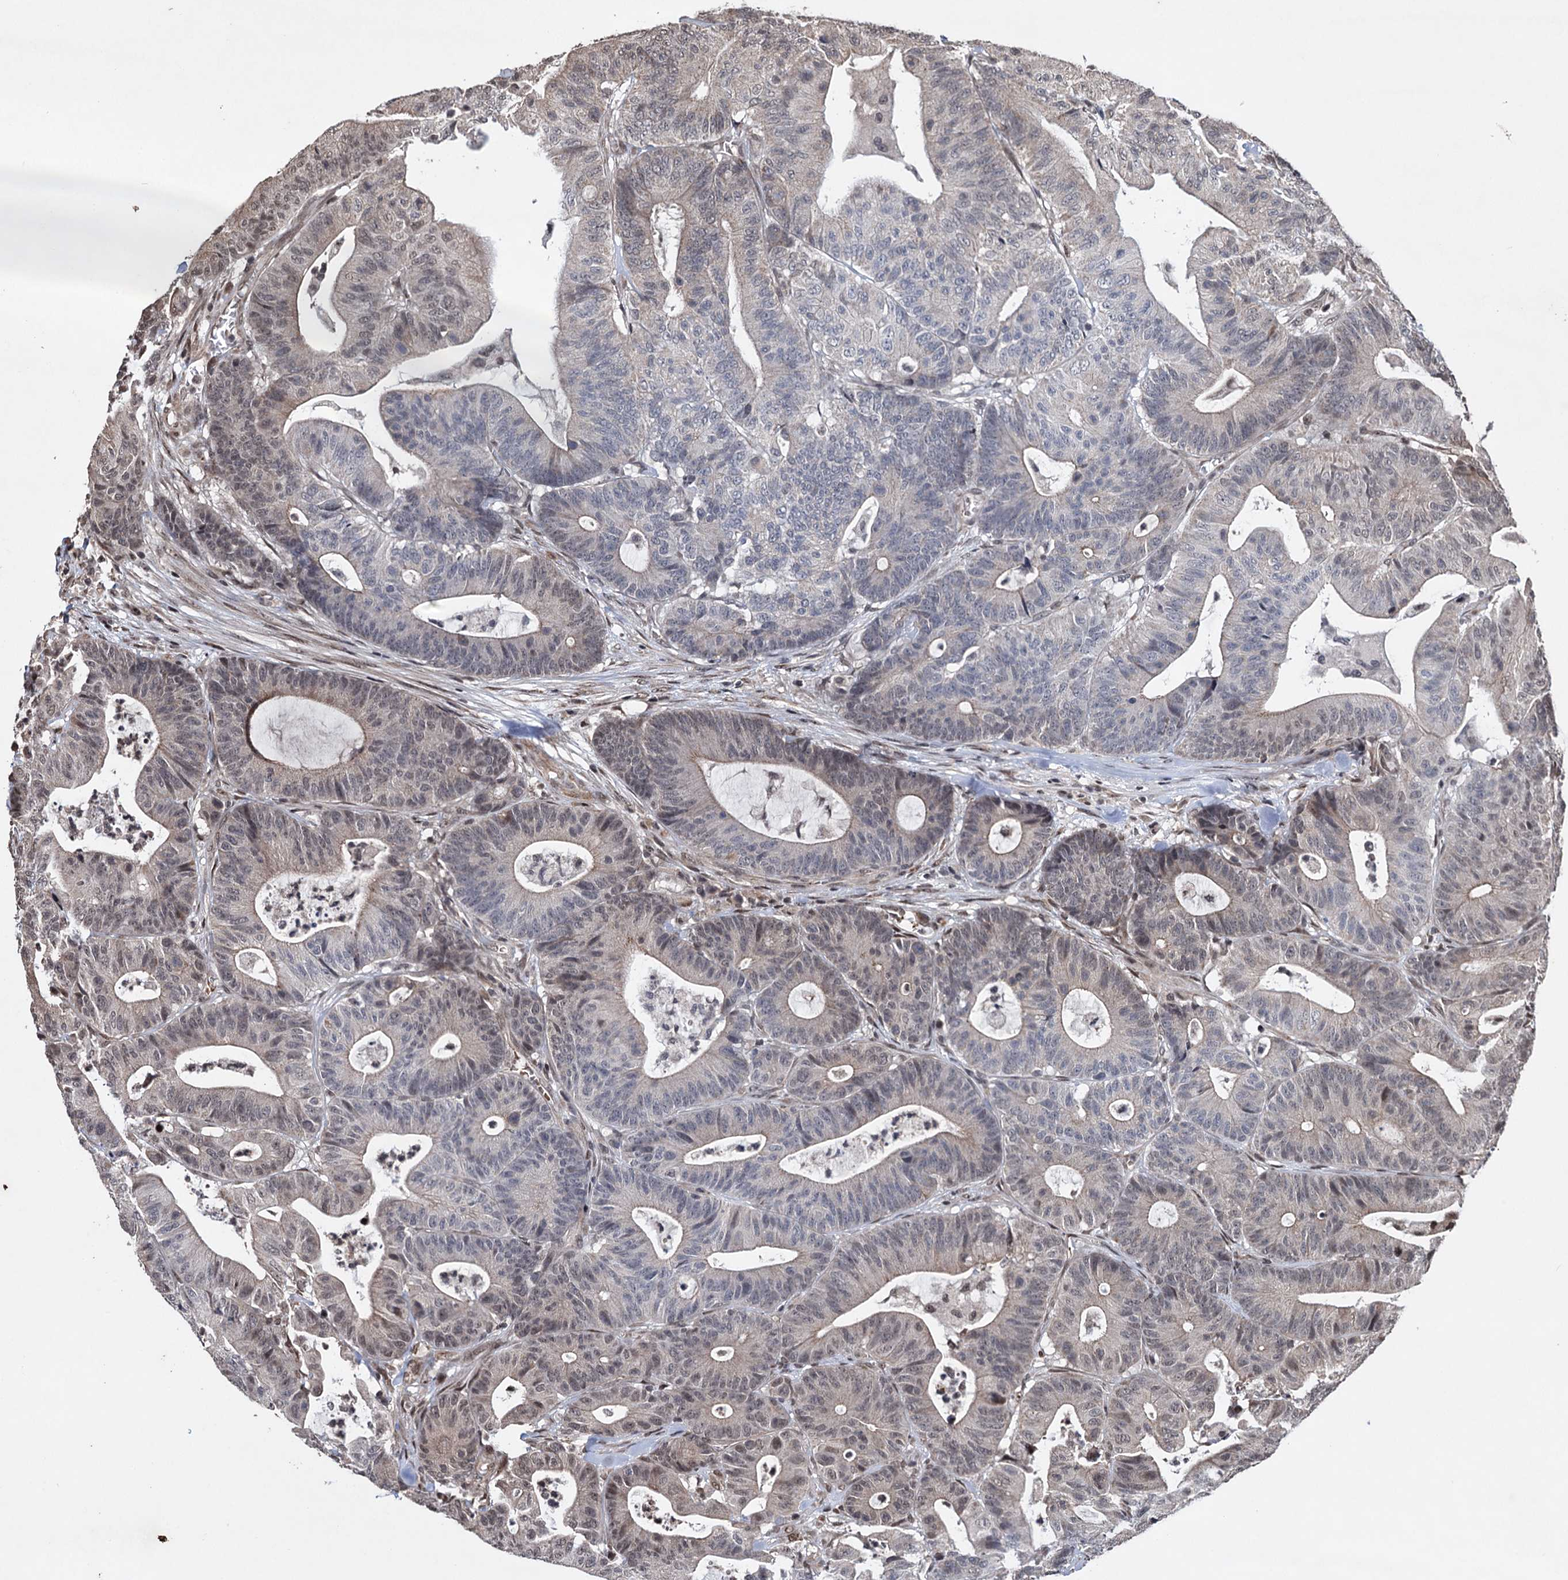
{"staining": {"intensity": "moderate", "quantity": "<25%", "location": "cytoplasmic/membranous,nuclear"}, "tissue": "colorectal cancer", "cell_type": "Tumor cells", "image_type": "cancer", "snomed": [{"axis": "morphology", "description": "Adenocarcinoma, NOS"}, {"axis": "topography", "description": "Colon"}], "caption": "Approximately <25% of tumor cells in colorectal adenocarcinoma display moderate cytoplasmic/membranous and nuclear protein expression as visualized by brown immunohistochemical staining.", "gene": "EYA4", "patient": {"sex": "female", "age": 84}}